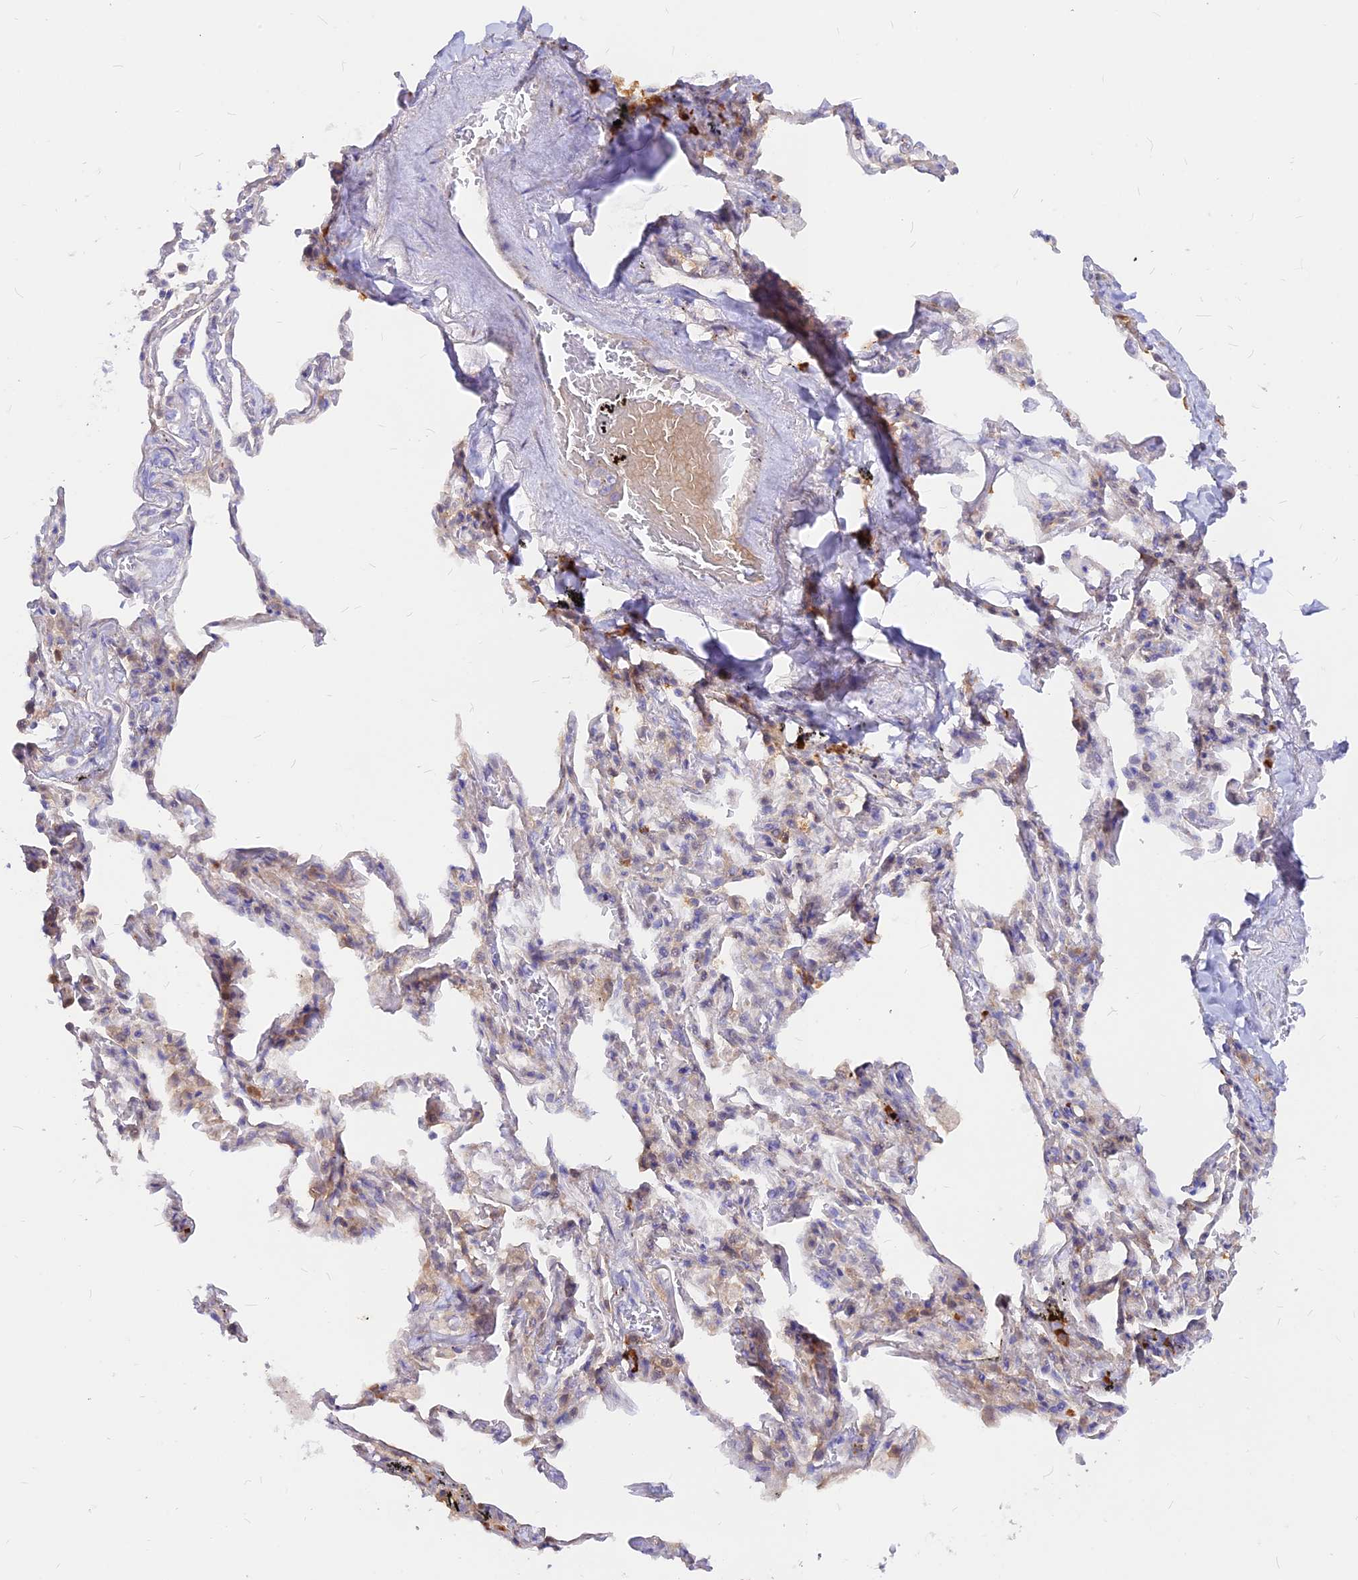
{"staining": {"intensity": "negative", "quantity": "none", "location": "none"}, "tissue": "adipose tissue", "cell_type": "Adipocytes", "image_type": "normal", "snomed": [{"axis": "morphology", "description": "Normal tissue, NOS"}, {"axis": "topography", "description": "Lymph node"}, {"axis": "topography", "description": "Bronchus"}], "caption": "Adipocytes show no significant positivity in benign adipose tissue. Brightfield microscopy of immunohistochemistry (IHC) stained with DAB (3,3'-diaminobenzidine) (brown) and hematoxylin (blue), captured at high magnification.", "gene": "DENND2D", "patient": {"sex": "male", "age": 63}}